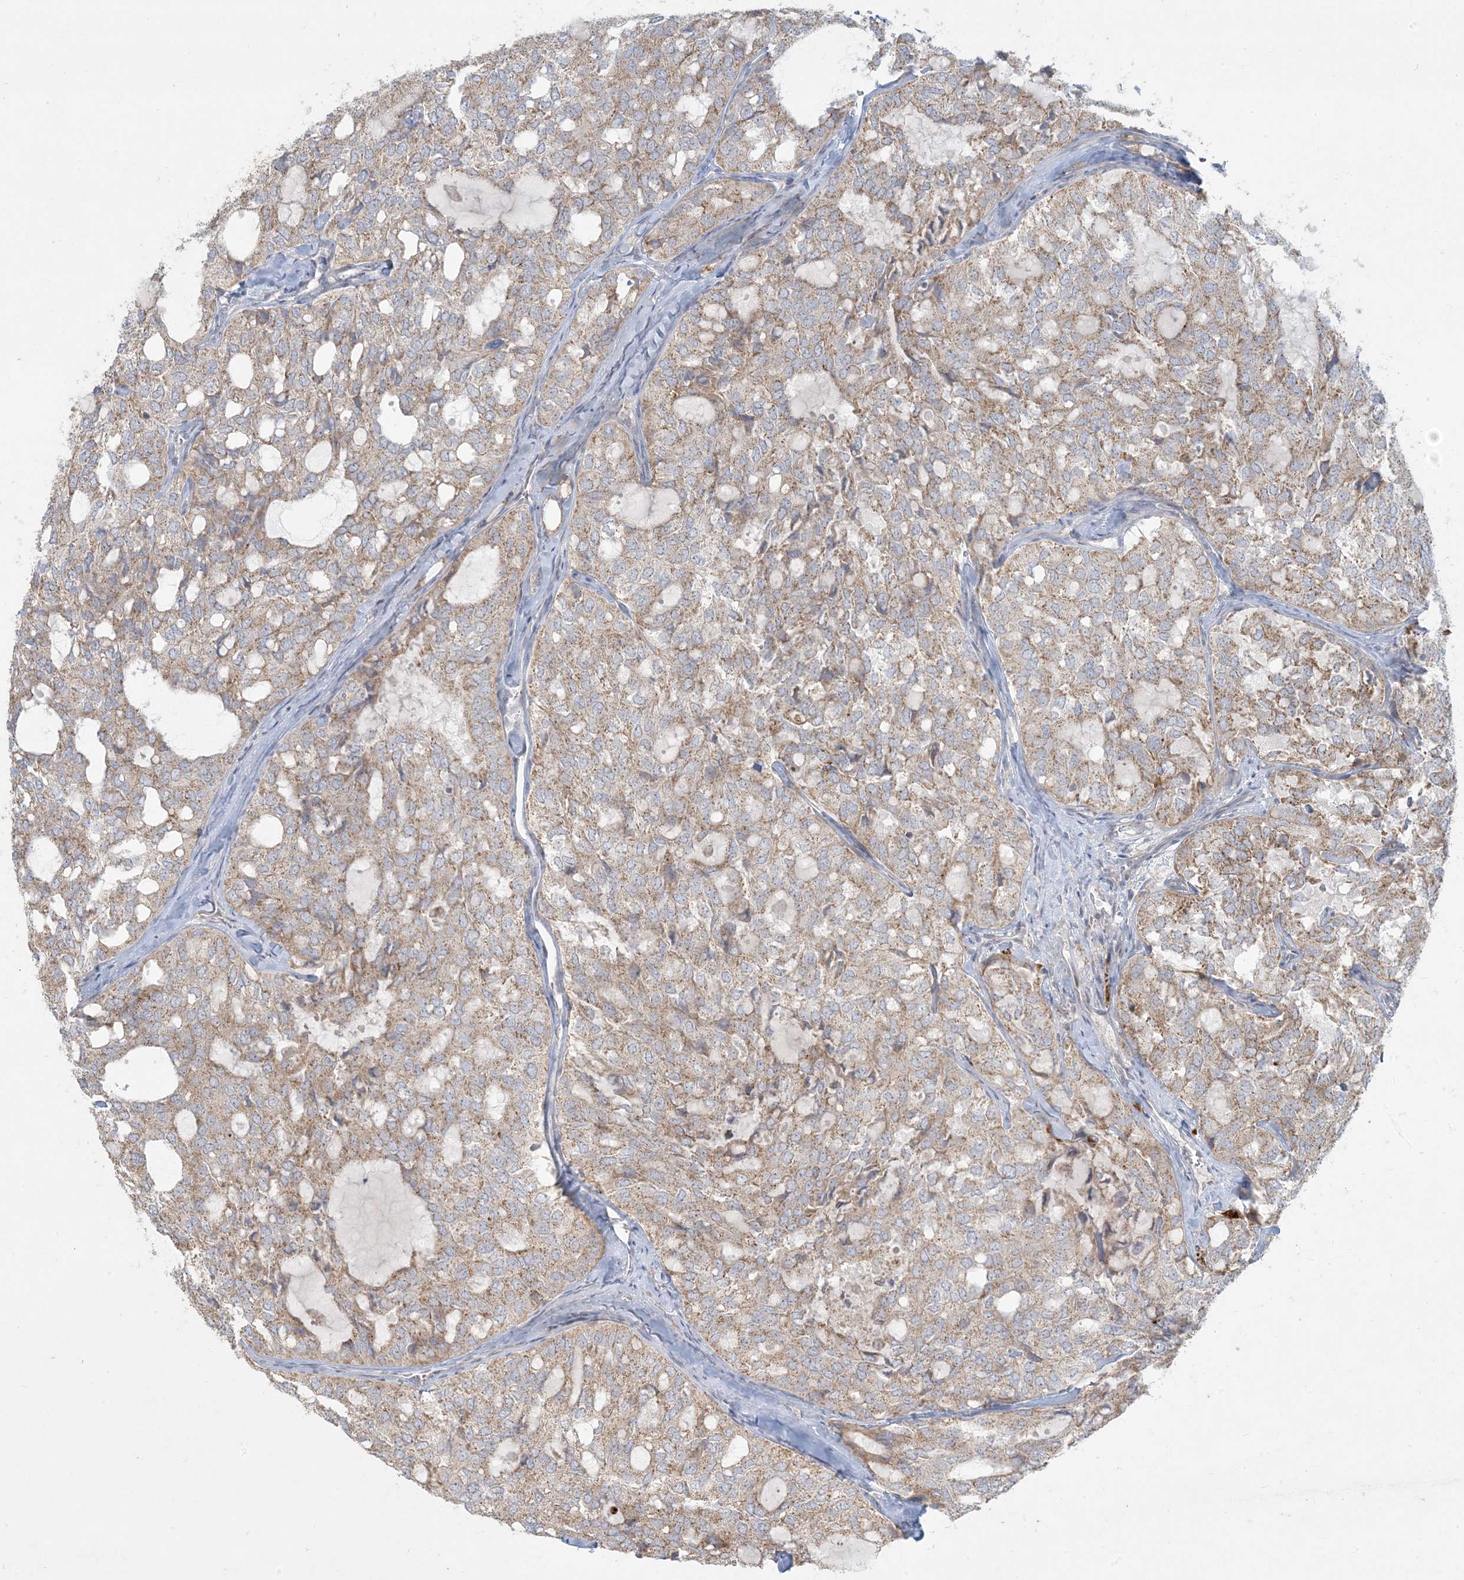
{"staining": {"intensity": "weak", "quantity": ">75%", "location": "cytoplasmic/membranous"}, "tissue": "thyroid cancer", "cell_type": "Tumor cells", "image_type": "cancer", "snomed": [{"axis": "morphology", "description": "Follicular adenoma carcinoma, NOS"}, {"axis": "topography", "description": "Thyroid gland"}], "caption": "DAB immunohistochemical staining of human thyroid cancer shows weak cytoplasmic/membranous protein staining in approximately >75% of tumor cells.", "gene": "MCAT", "patient": {"sex": "male", "age": 75}}